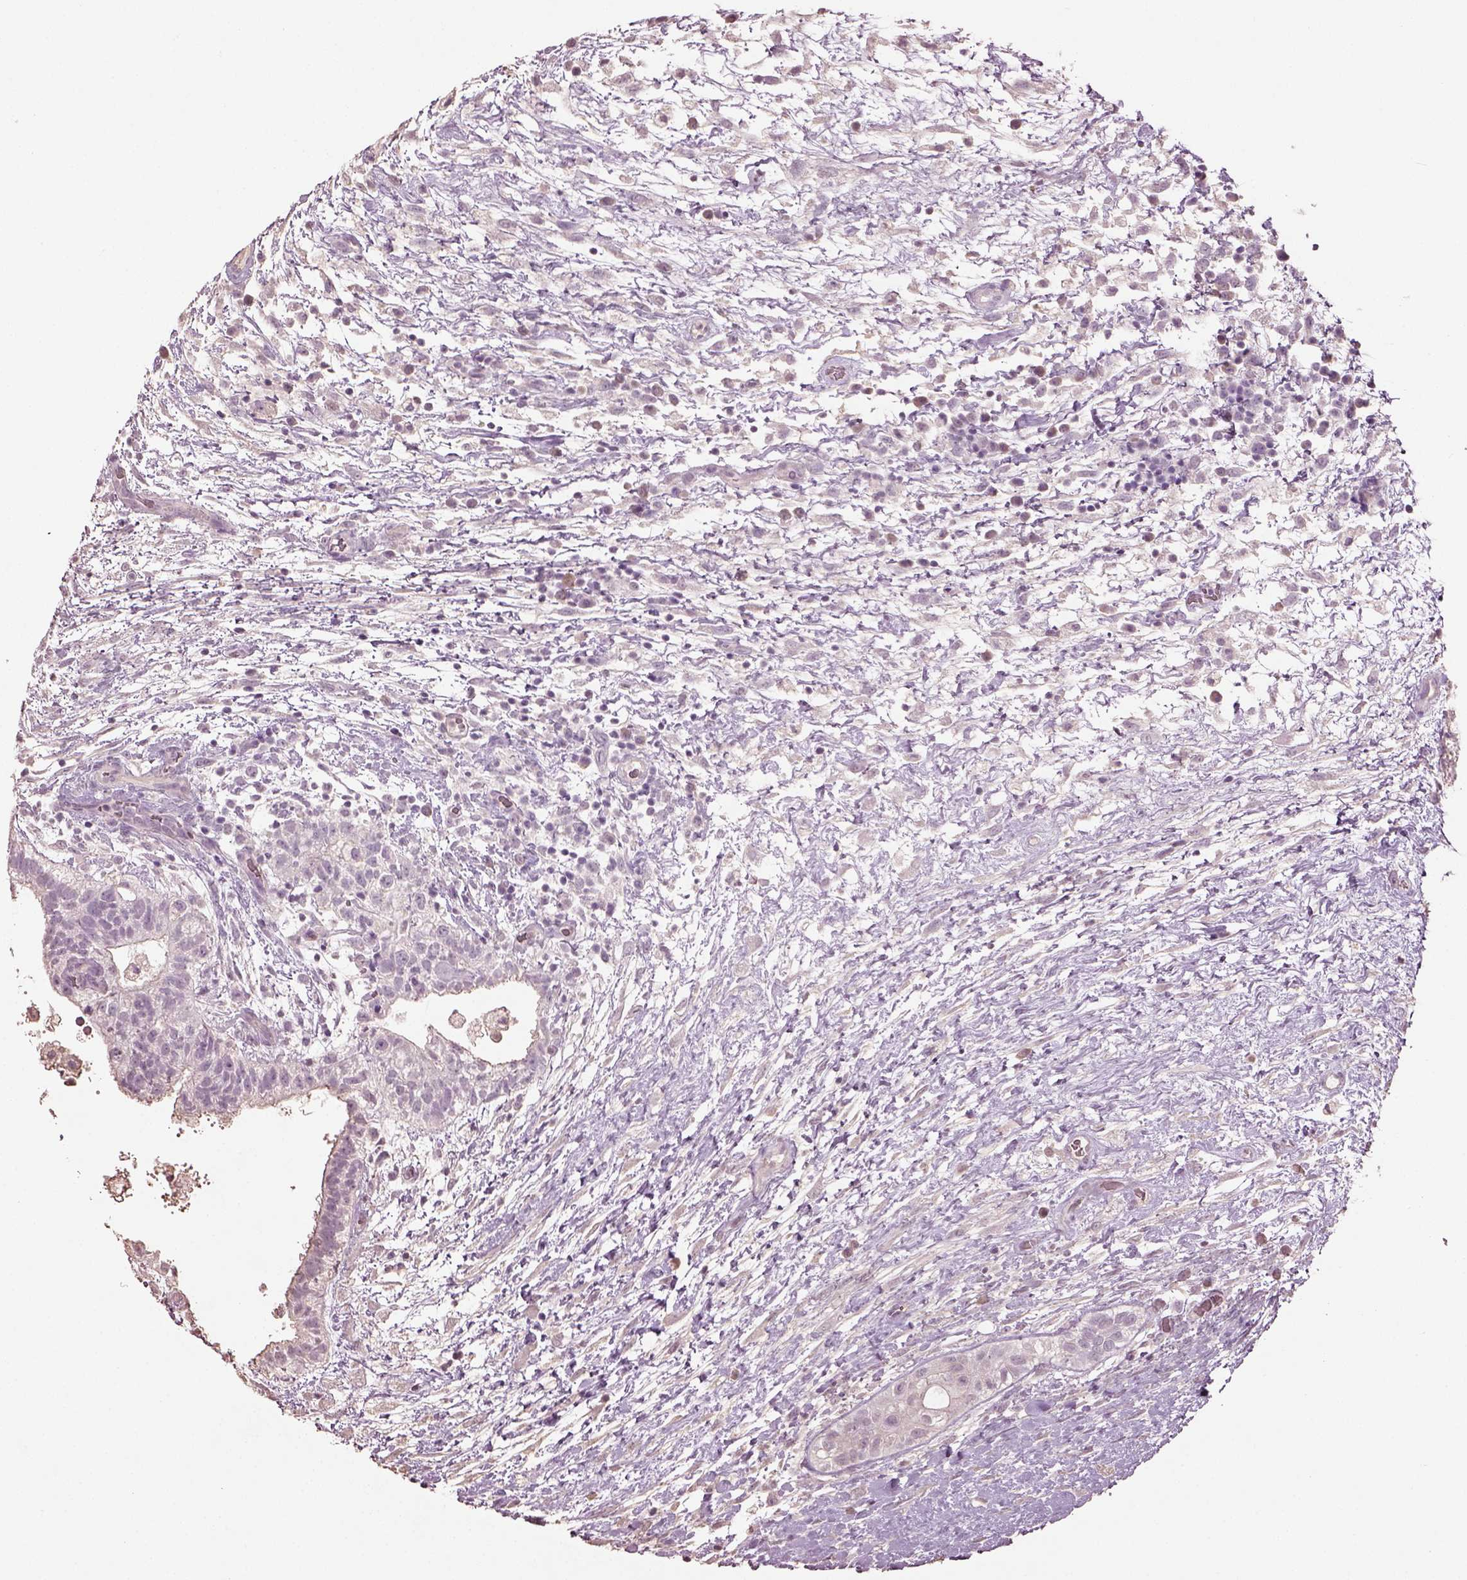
{"staining": {"intensity": "negative", "quantity": "none", "location": "none"}, "tissue": "testis cancer", "cell_type": "Tumor cells", "image_type": "cancer", "snomed": [{"axis": "morphology", "description": "Normal tissue, NOS"}, {"axis": "morphology", "description": "Carcinoma, Embryonal, NOS"}, {"axis": "topography", "description": "Testis"}], "caption": "Testis cancer stained for a protein using IHC exhibits no expression tumor cells.", "gene": "KCNIP3", "patient": {"sex": "male", "age": 32}}